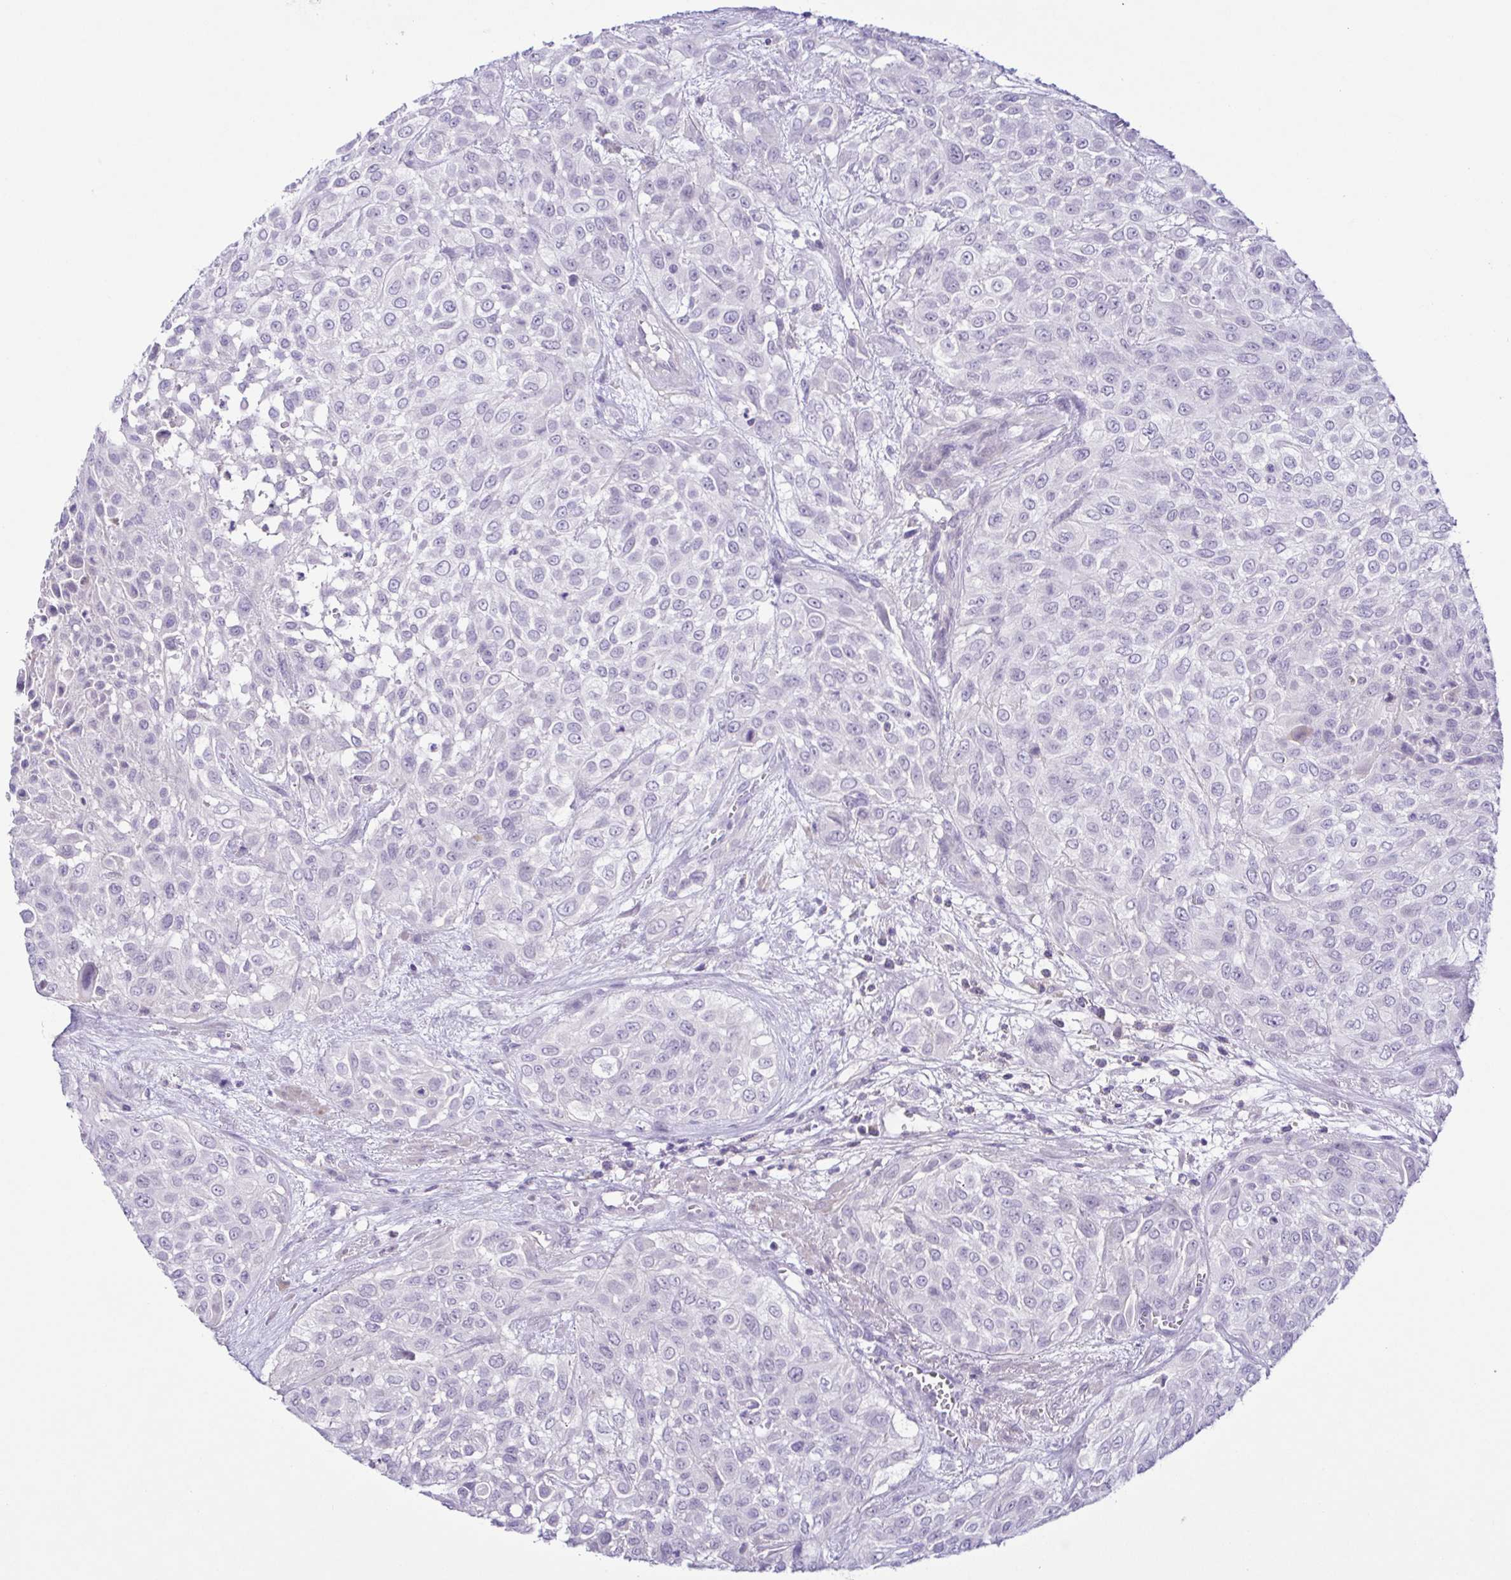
{"staining": {"intensity": "negative", "quantity": "none", "location": "none"}, "tissue": "urothelial cancer", "cell_type": "Tumor cells", "image_type": "cancer", "snomed": [{"axis": "morphology", "description": "Urothelial carcinoma, High grade"}, {"axis": "topography", "description": "Urinary bladder"}], "caption": "High magnification brightfield microscopy of urothelial cancer stained with DAB (brown) and counterstained with hematoxylin (blue): tumor cells show no significant staining.", "gene": "TERT", "patient": {"sex": "male", "age": 57}}